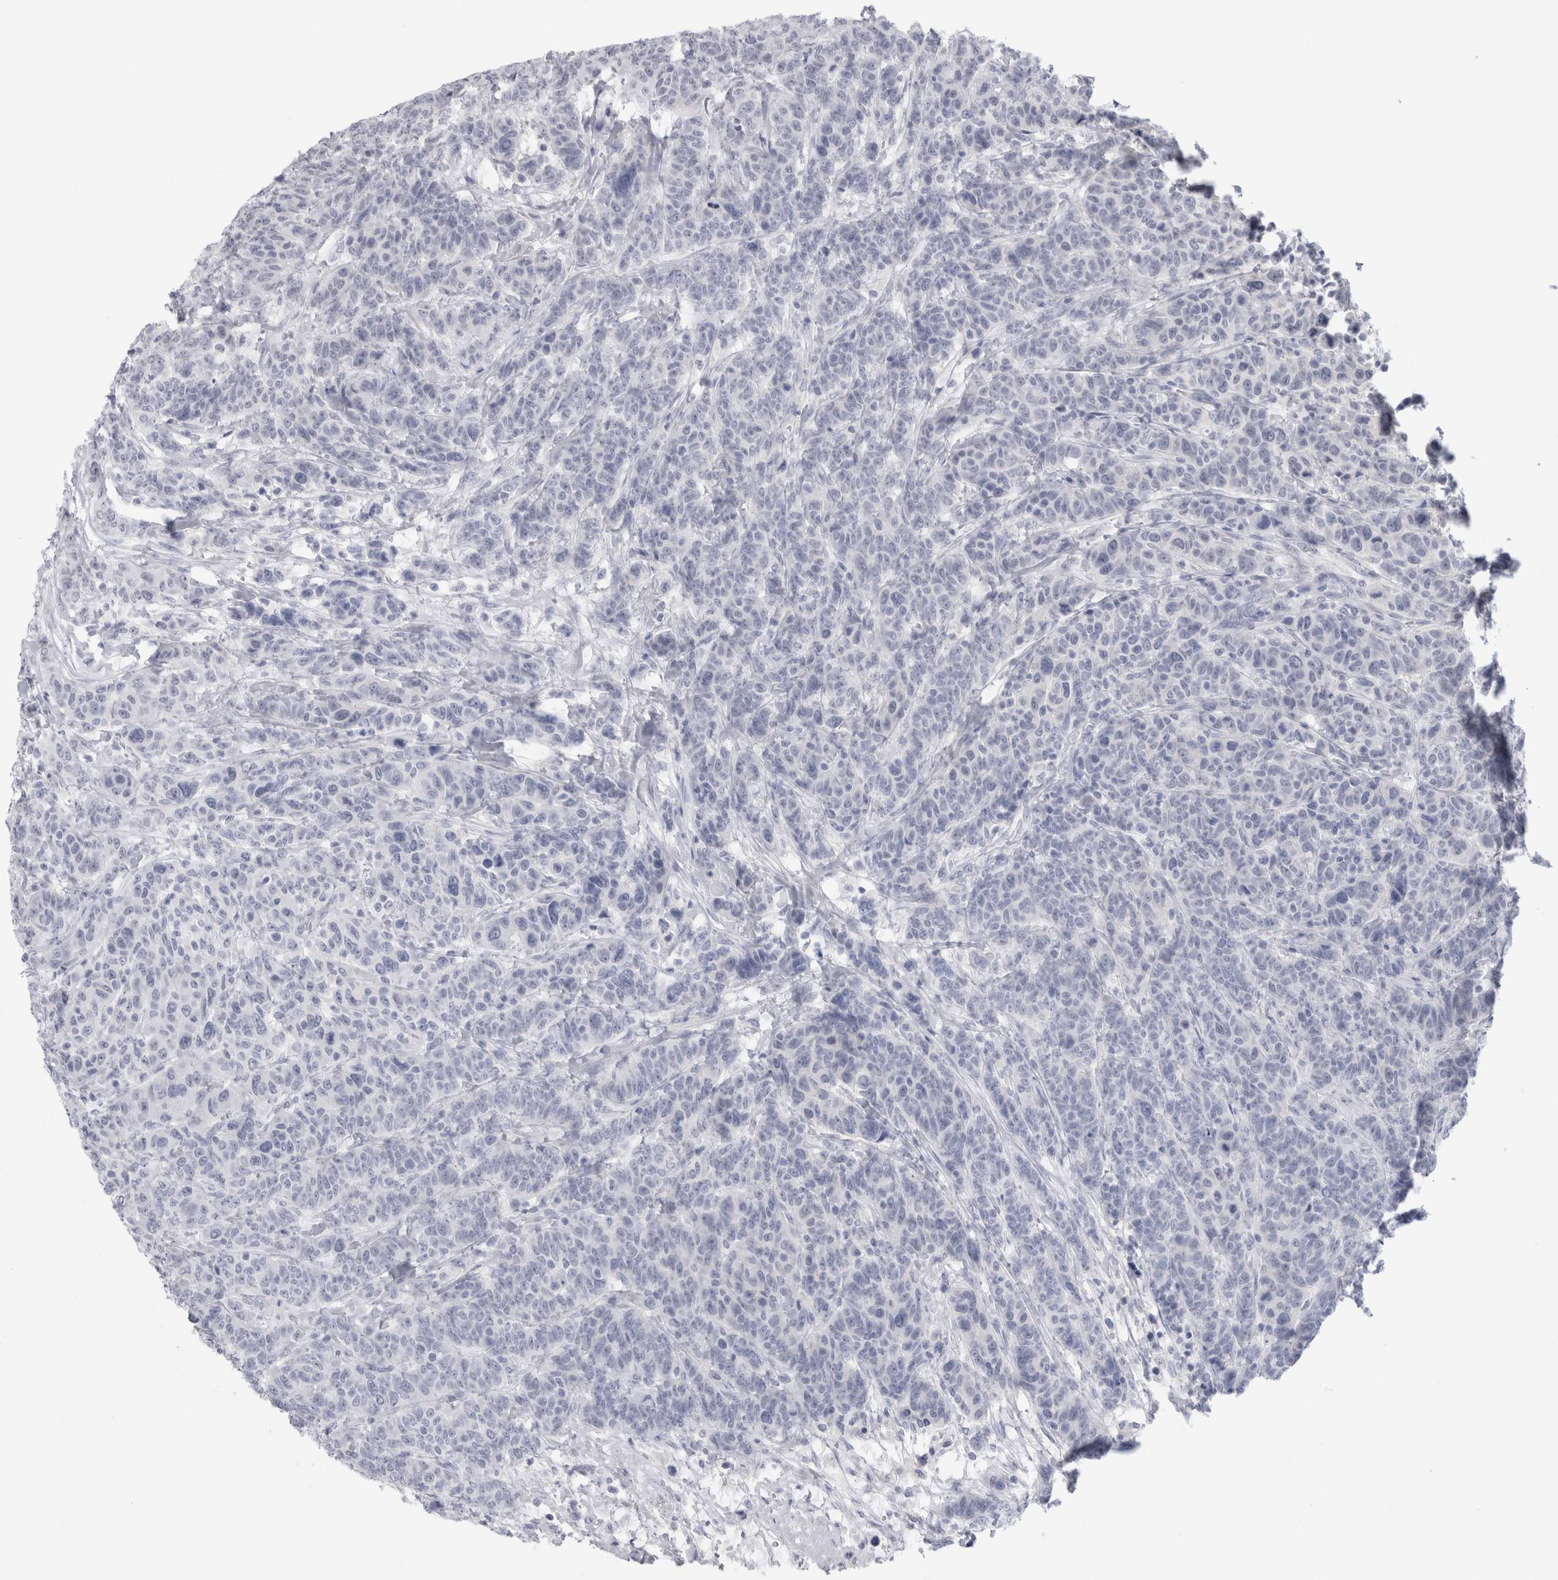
{"staining": {"intensity": "negative", "quantity": "none", "location": "none"}, "tissue": "breast cancer", "cell_type": "Tumor cells", "image_type": "cancer", "snomed": [{"axis": "morphology", "description": "Duct carcinoma"}, {"axis": "topography", "description": "Breast"}], "caption": "An immunohistochemistry (IHC) image of breast infiltrating ductal carcinoma is shown. There is no staining in tumor cells of breast infiltrating ductal carcinoma.", "gene": "ANKMY1", "patient": {"sex": "female", "age": 37}}